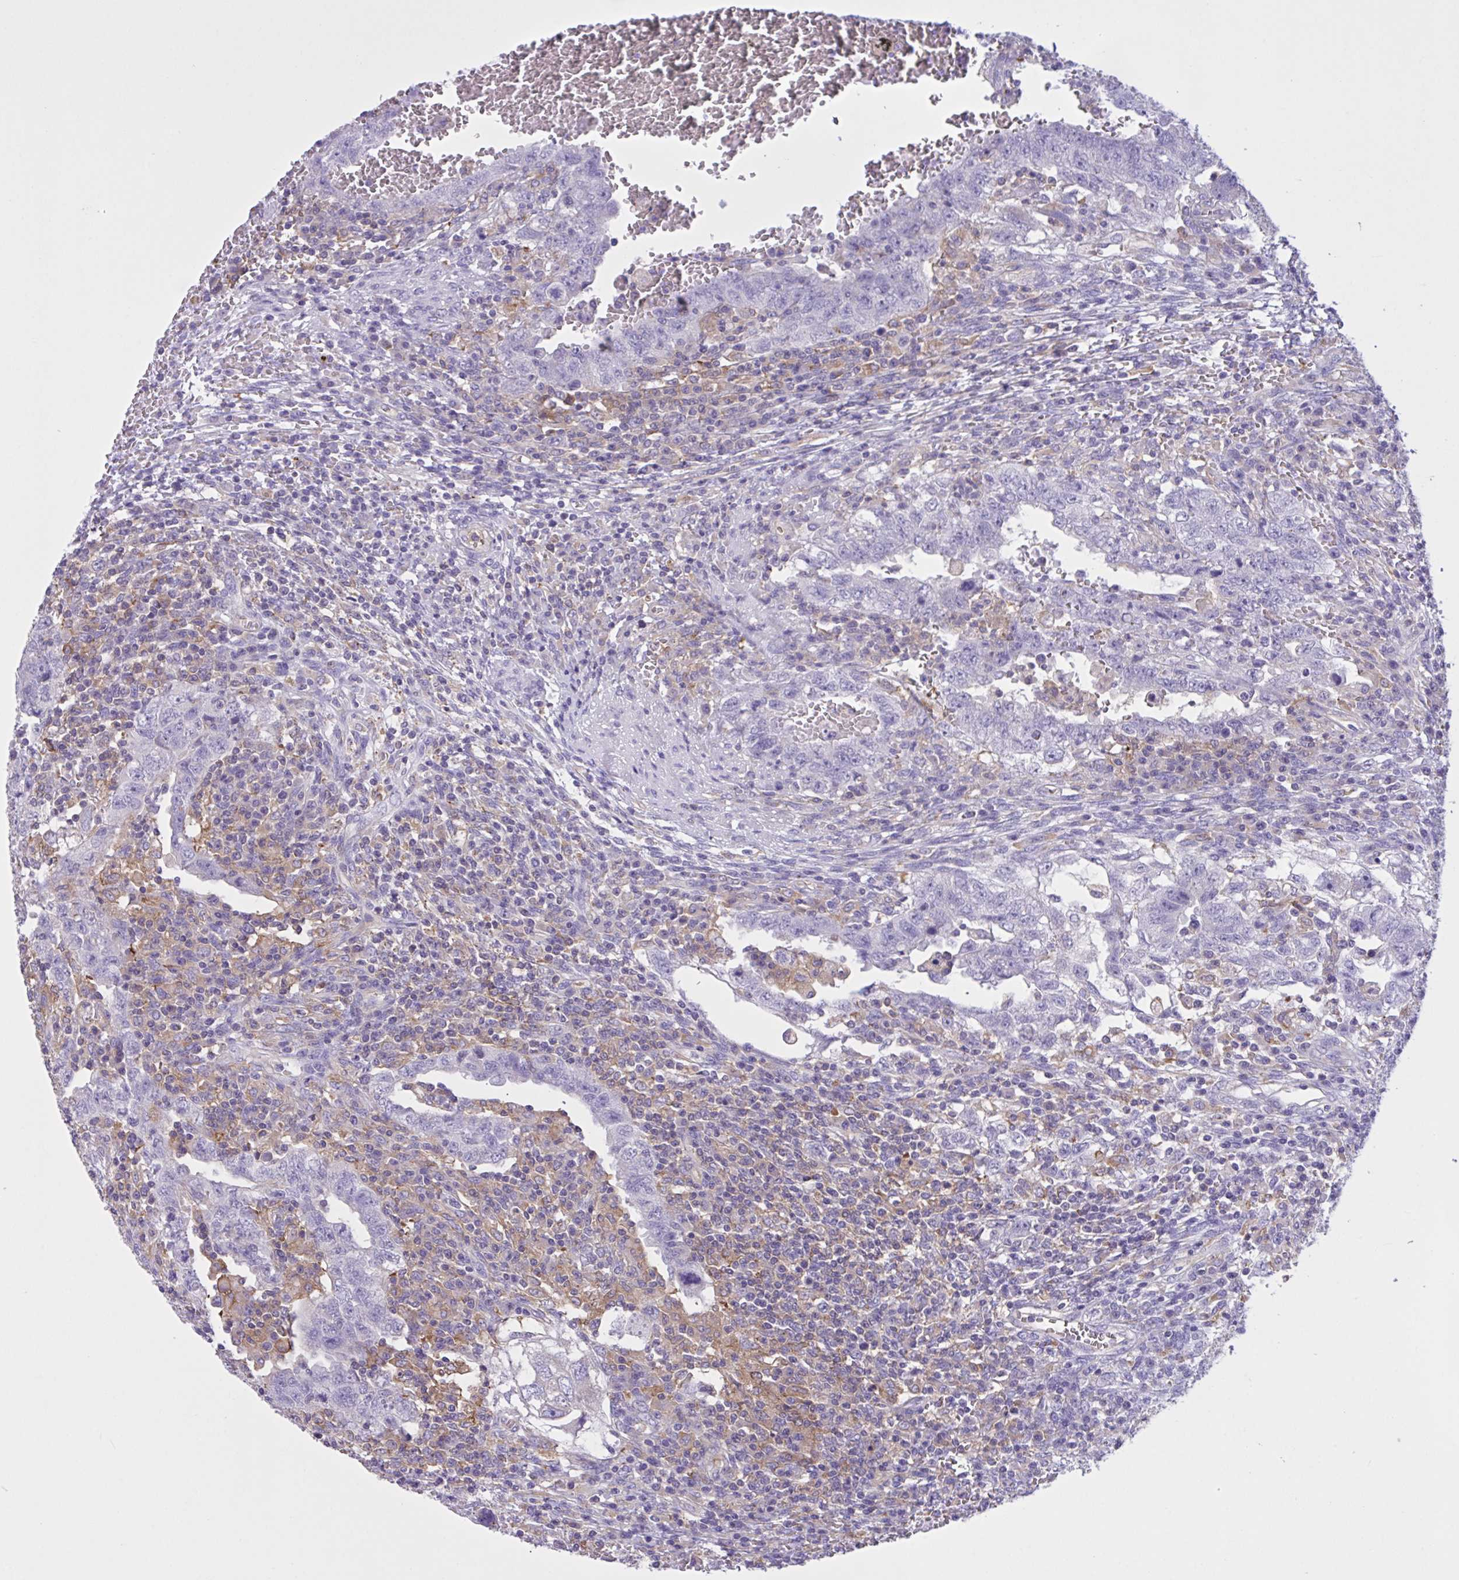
{"staining": {"intensity": "negative", "quantity": "none", "location": "none"}, "tissue": "testis cancer", "cell_type": "Tumor cells", "image_type": "cancer", "snomed": [{"axis": "morphology", "description": "Carcinoma, Embryonal, NOS"}, {"axis": "topography", "description": "Testis"}], "caption": "There is no significant staining in tumor cells of embryonal carcinoma (testis).", "gene": "OR51M1", "patient": {"sex": "male", "age": 26}}